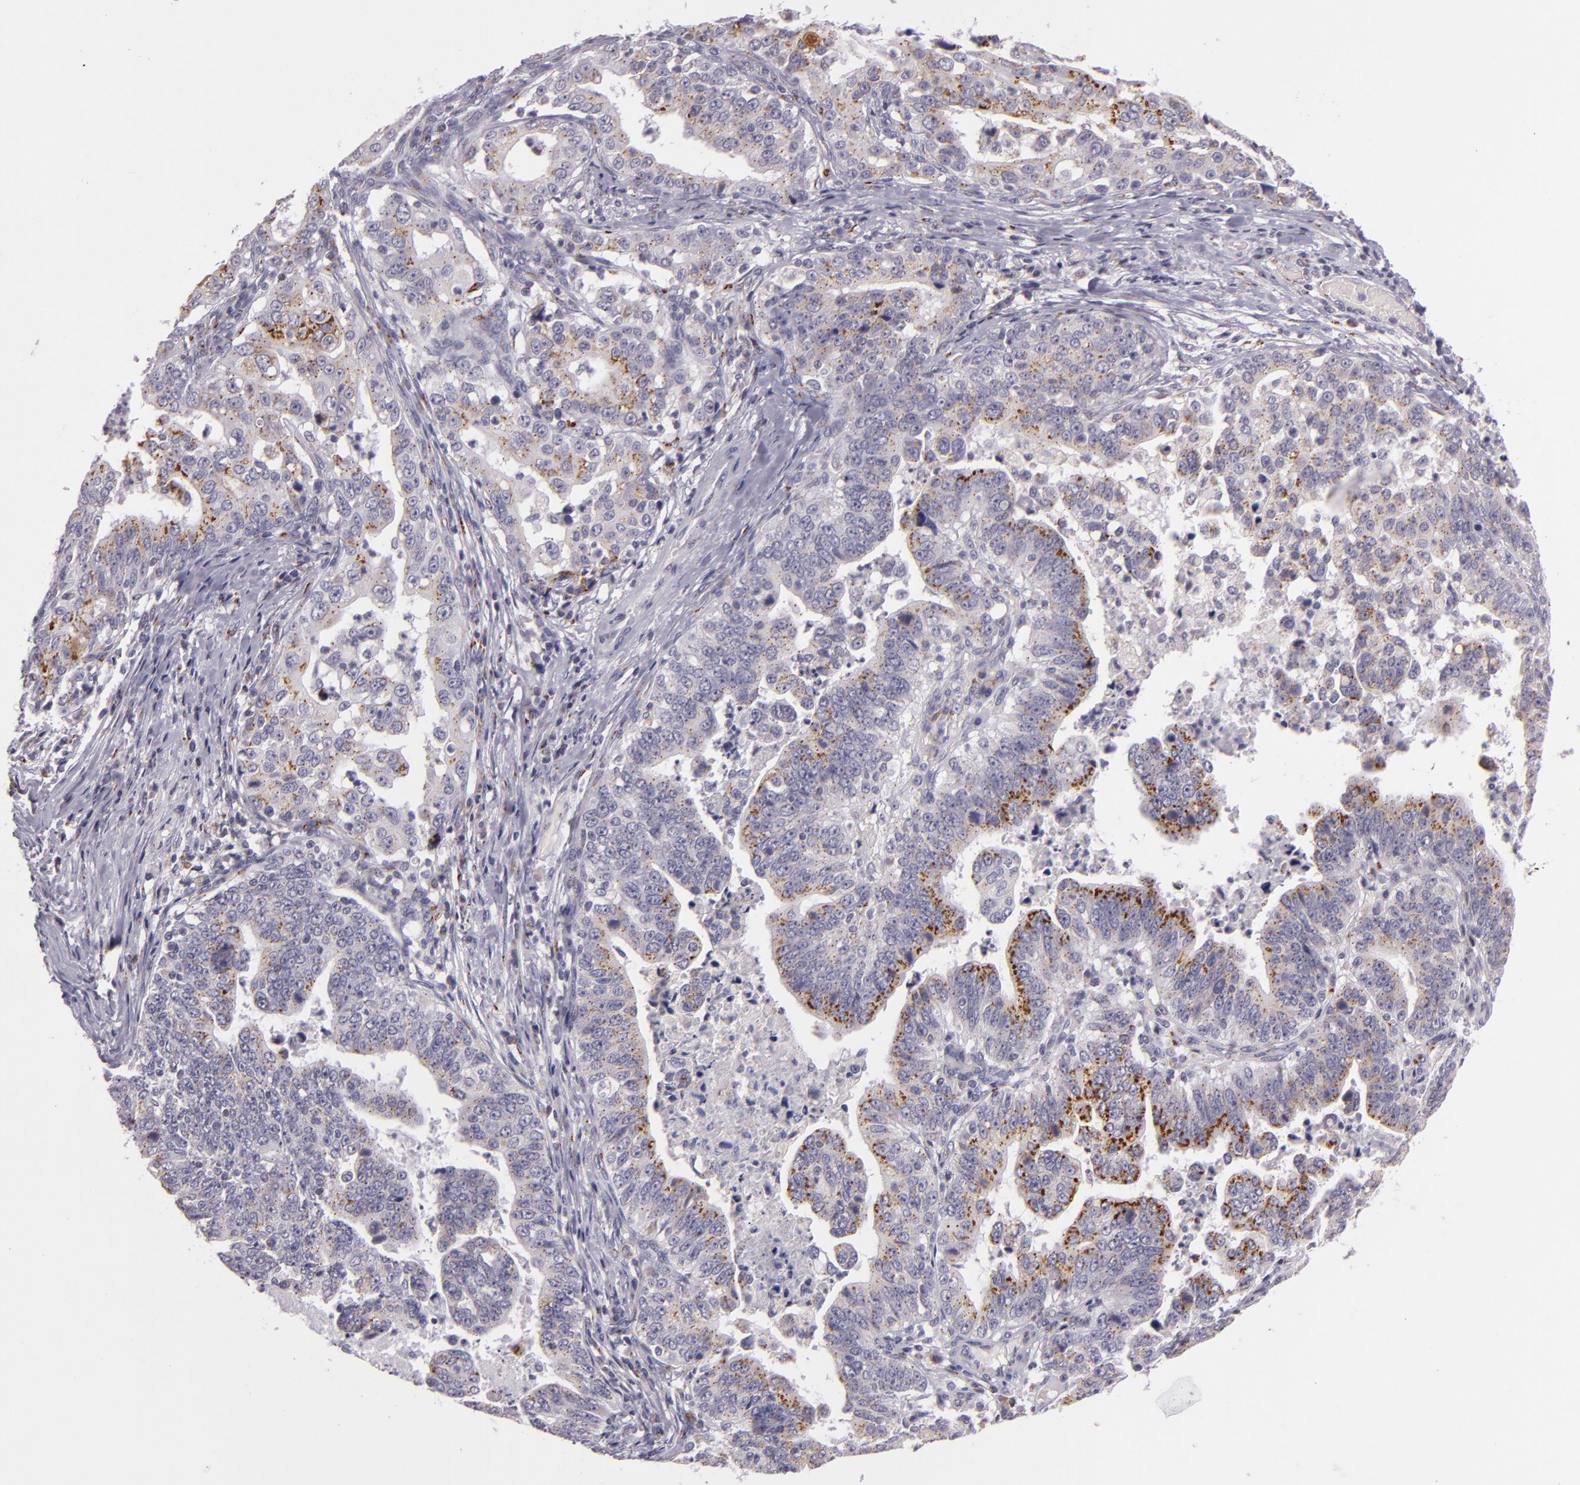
{"staining": {"intensity": "moderate", "quantity": ">75%", "location": "cytoplasmic/membranous"}, "tissue": "stomach cancer", "cell_type": "Tumor cells", "image_type": "cancer", "snomed": [{"axis": "morphology", "description": "Adenocarcinoma, NOS"}, {"axis": "topography", "description": "Stomach, upper"}], "caption": "Tumor cells reveal moderate cytoplasmic/membranous positivity in approximately >75% of cells in stomach cancer (adenocarcinoma).", "gene": "CILK1", "patient": {"sex": "female", "age": 50}}